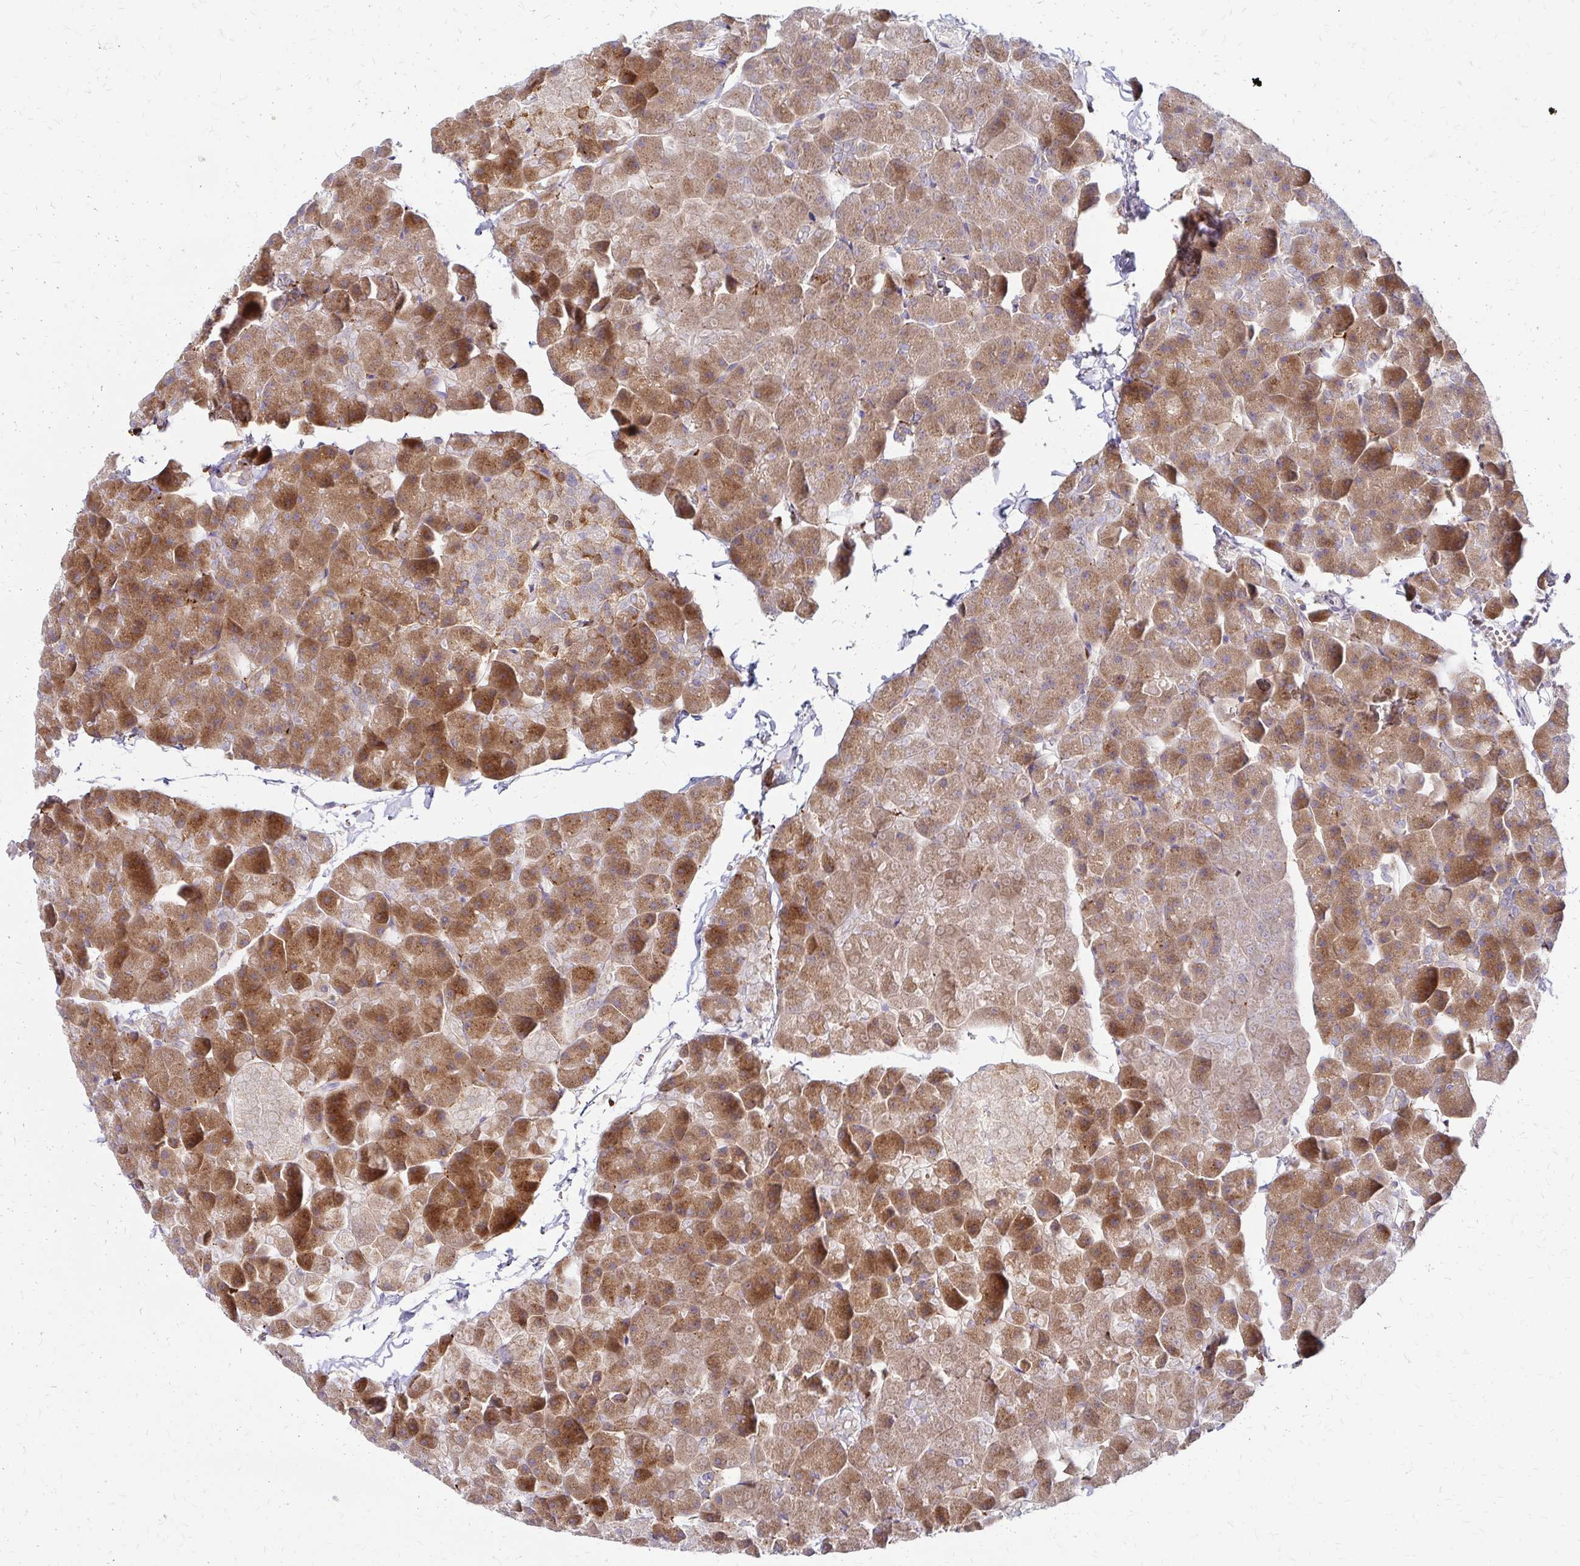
{"staining": {"intensity": "strong", "quantity": "25%-75%", "location": "cytoplasmic/membranous"}, "tissue": "pancreas", "cell_type": "Exocrine glandular cells", "image_type": "normal", "snomed": [{"axis": "morphology", "description": "Normal tissue, NOS"}, {"axis": "topography", "description": "Pancreas"}], "caption": "A brown stain shows strong cytoplasmic/membranous staining of a protein in exocrine glandular cells of normal human pancreas.", "gene": "IDUA", "patient": {"sex": "male", "age": 35}}